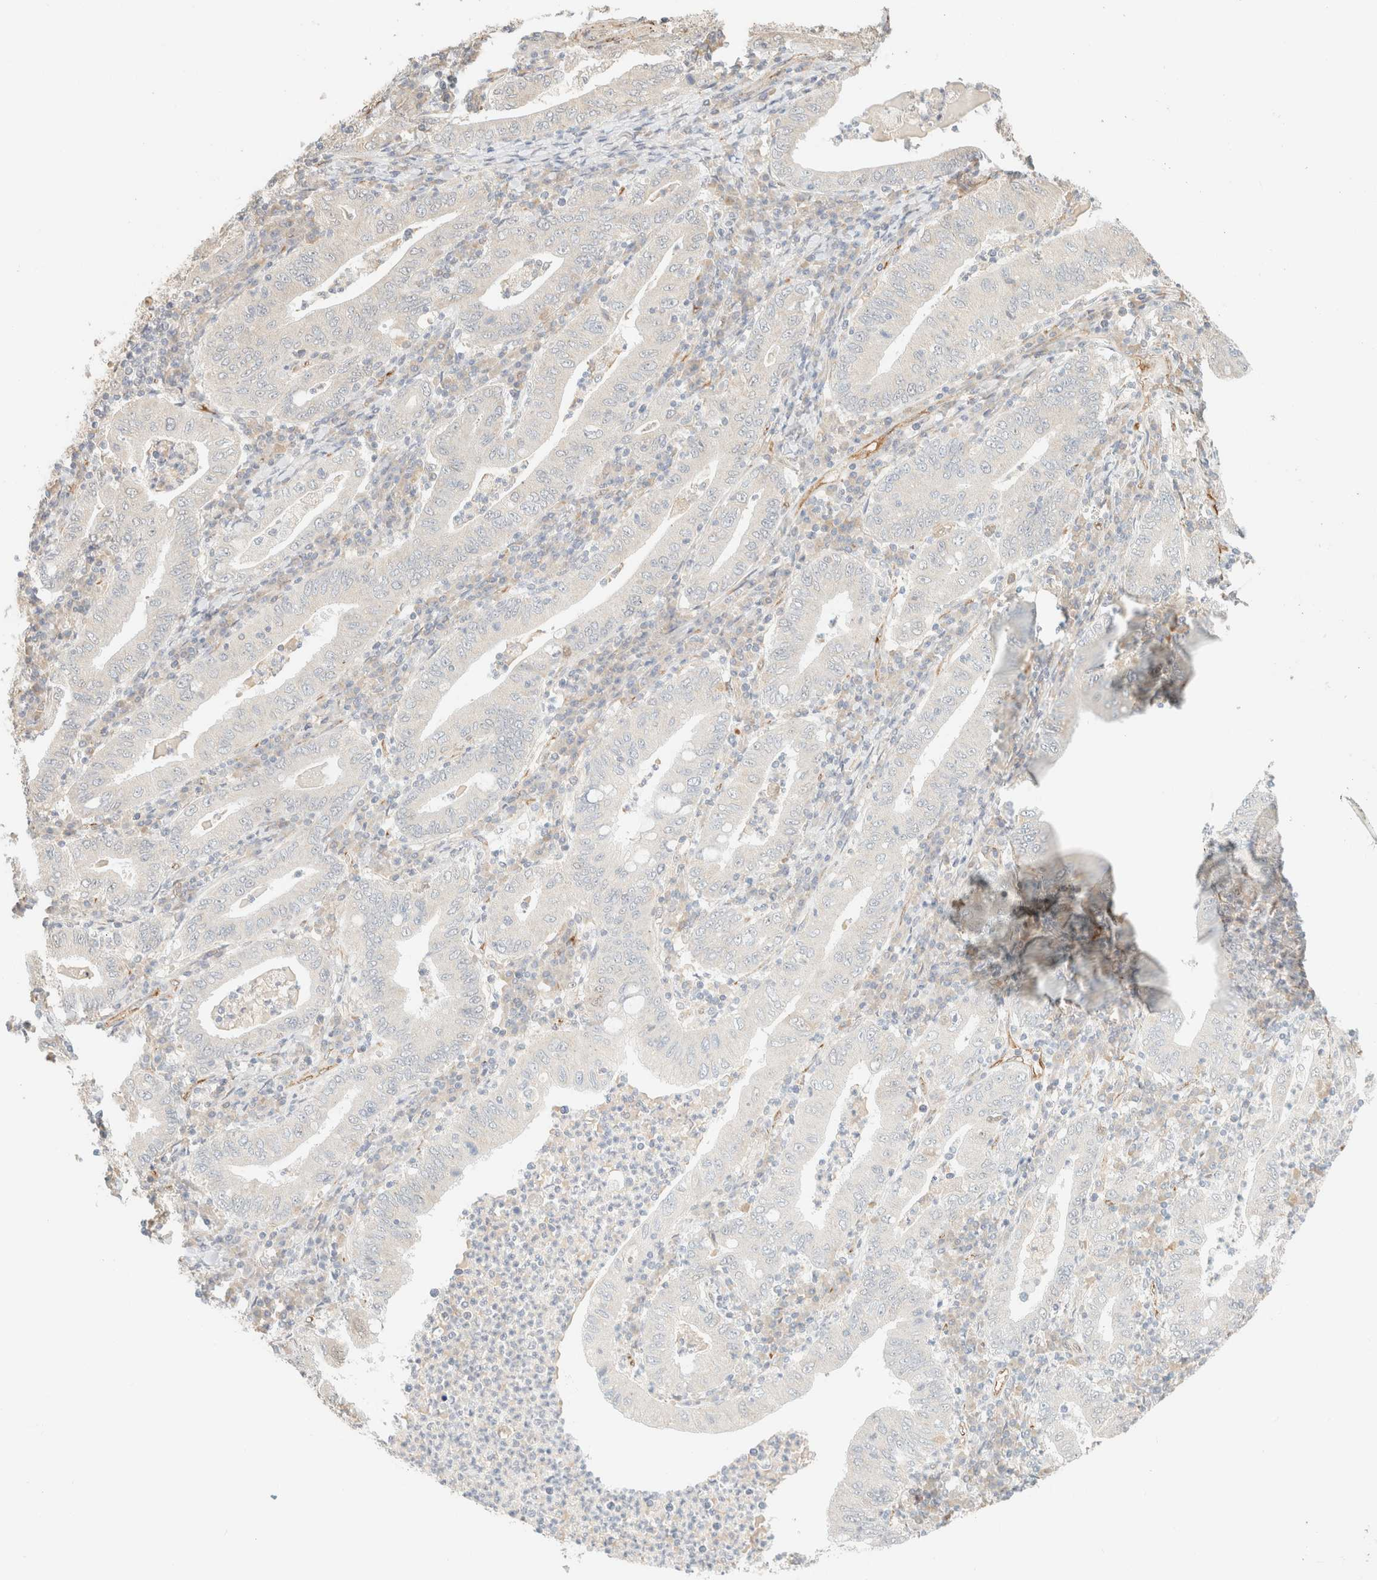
{"staining": {"intensity": "negative", "quantity": "none", "location": "none"}, "tissue": "stomach cancer", "cell_type": "Tumor cells", "image_type": "cancer", "snomed": [{"axis": "morphology", "description": "Normal tissue, NOS"}, {"axis": "morphology", "description": "Adenocarcinoma, NOS"}, {"axis": "topography", "description": "Esophagus"}, {"axis": "topography", "description": "Stomach, upper"}, {"axis": "topography", "description": "Peripheral nerve tissue"}], "caption": "Tumor cells are negative for protein expression in human stomach cancer.", "gene": "SPARCL1", "patient": {"sex": "male", "age": 62}}